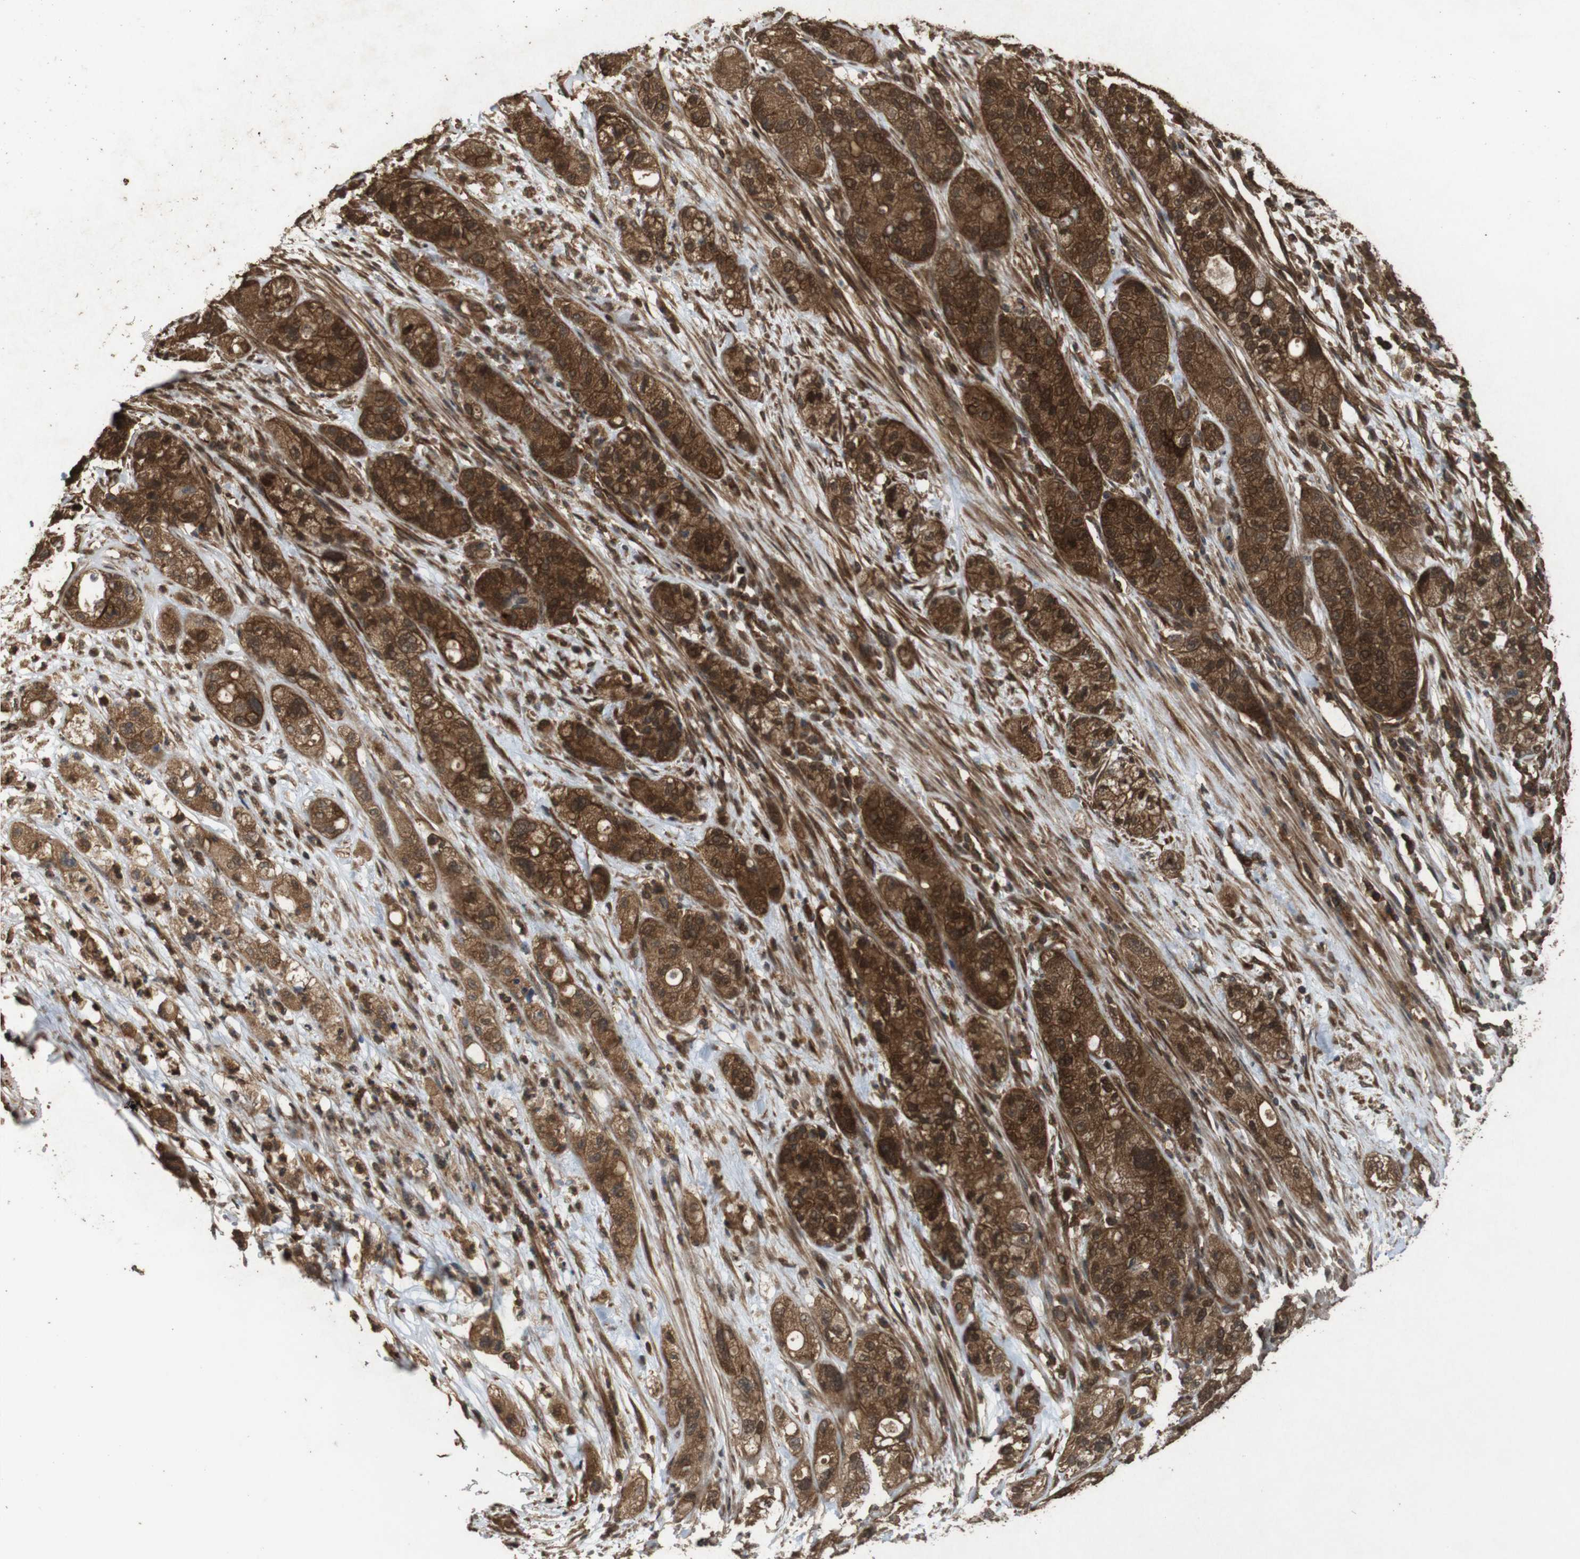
{"staining": {"intensity": "strong", "quantity": ">75%", "location": "cytoplasmic/membranous"}, "tissue": "pancreatic cancer", "cell_type": "Tumor cells", "image_type": "cancer", "snomed": [{"axis": "morphology", "description": "Adenocarcinoma, NOS"}, {"axis": "topography", "description": "Pancreas"}], "caption": "Adenocarcinoma (pancreatic) stained for a protein displays strong cytoplasmic/membranous positivity in tumor cells.", "gene": "BAG4", "patient": {"sex": "female", "age": 78}}